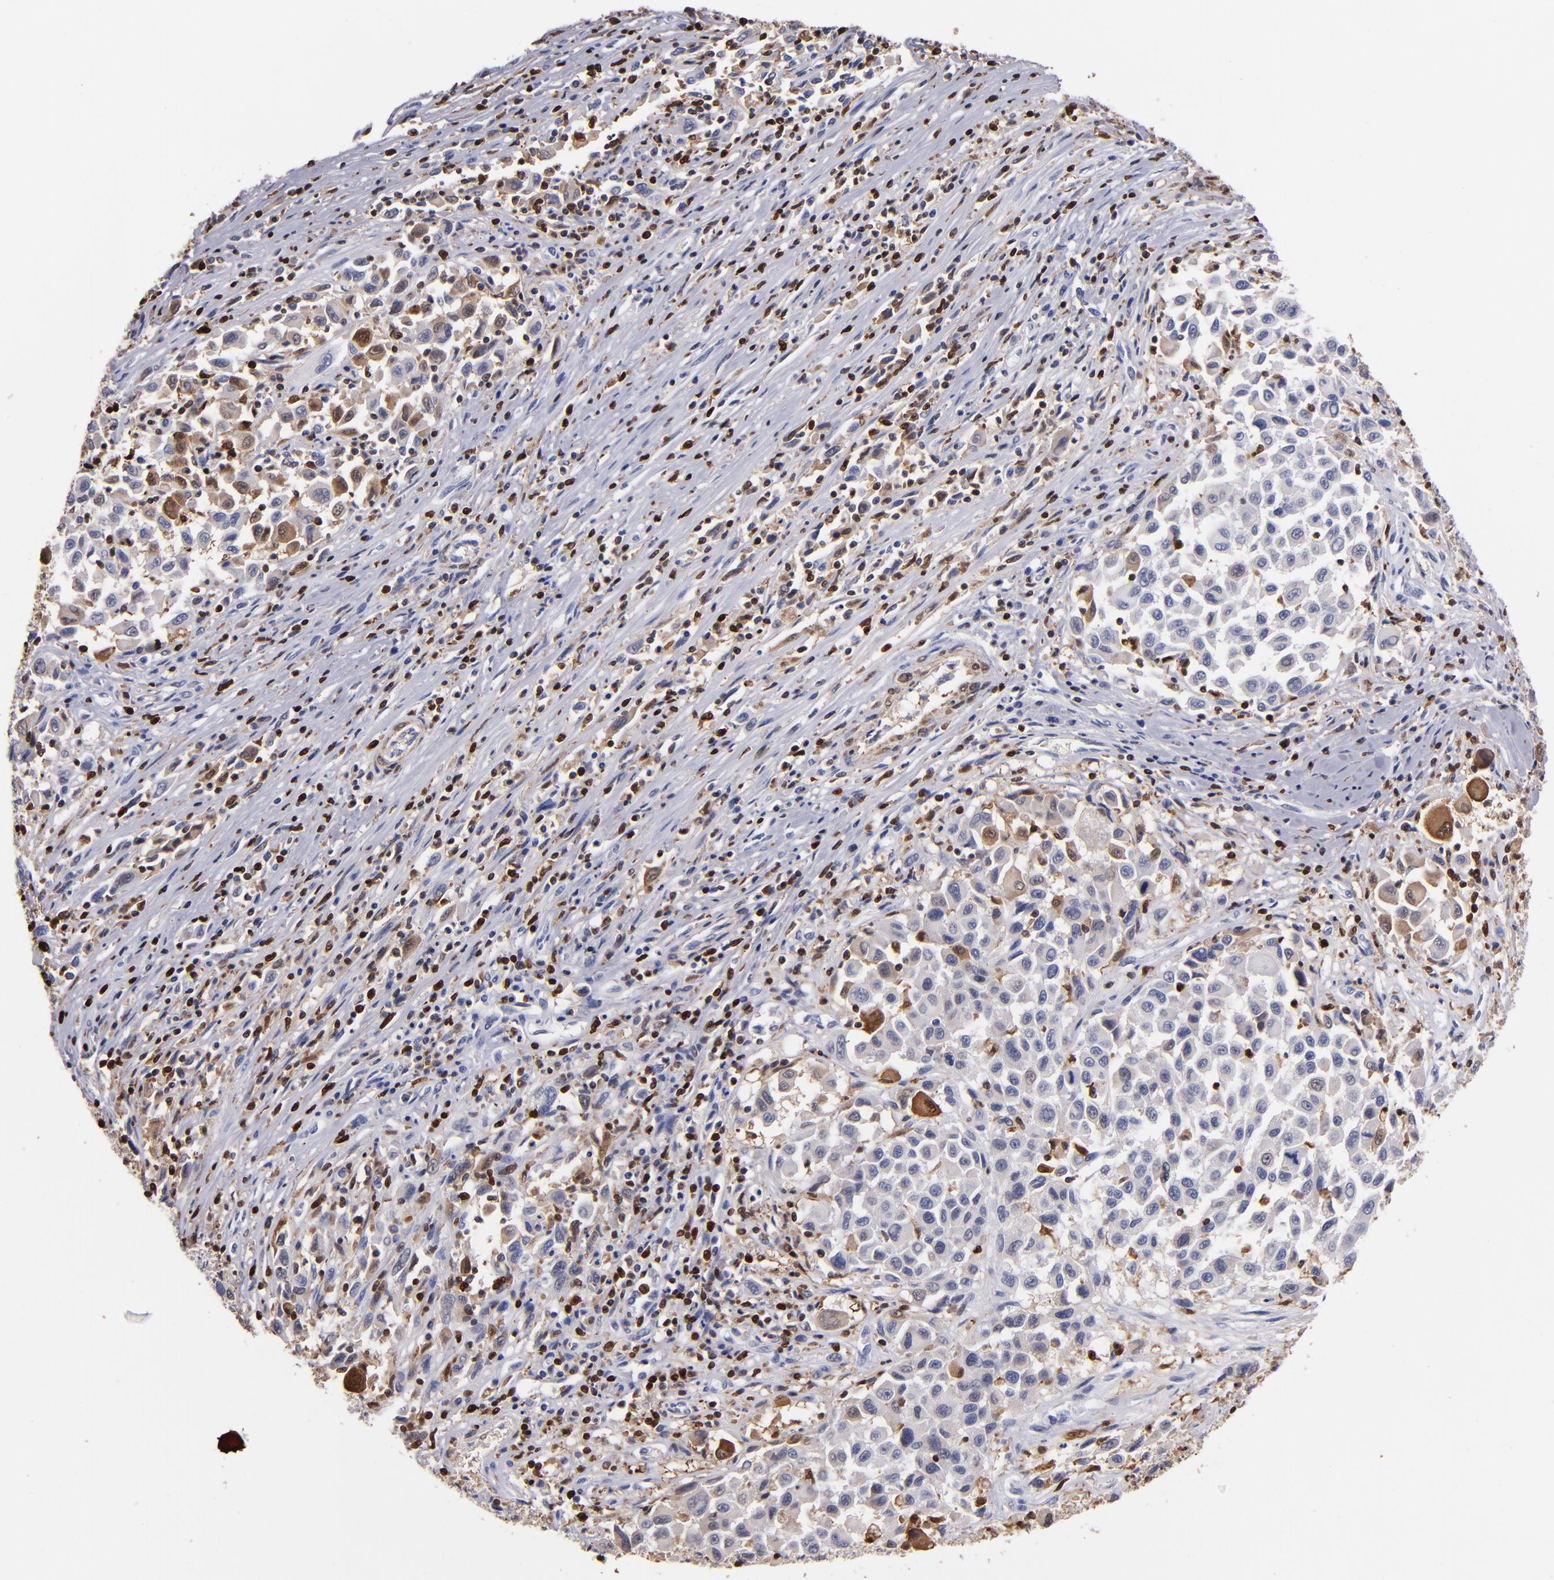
{"staining": {"intensity": "negative", "quantity": "none", "location": "none"}, "tissue": "melanoma", "cell_type": "Tumor cells", "image_type": "cancer", "snomed": [{"axis": "morphology", "description": "Malignant melanoma, Metastatic site"}, {"axis": "topography", "description": "Lymph node"}], "caption": "An immunohistochemistry (IHC) micrograph of melanoma is shown. There is no staining in tumor cells of melanoma.", "gene": "S100A4", "patient": {"sex": "male", "age": 61}}